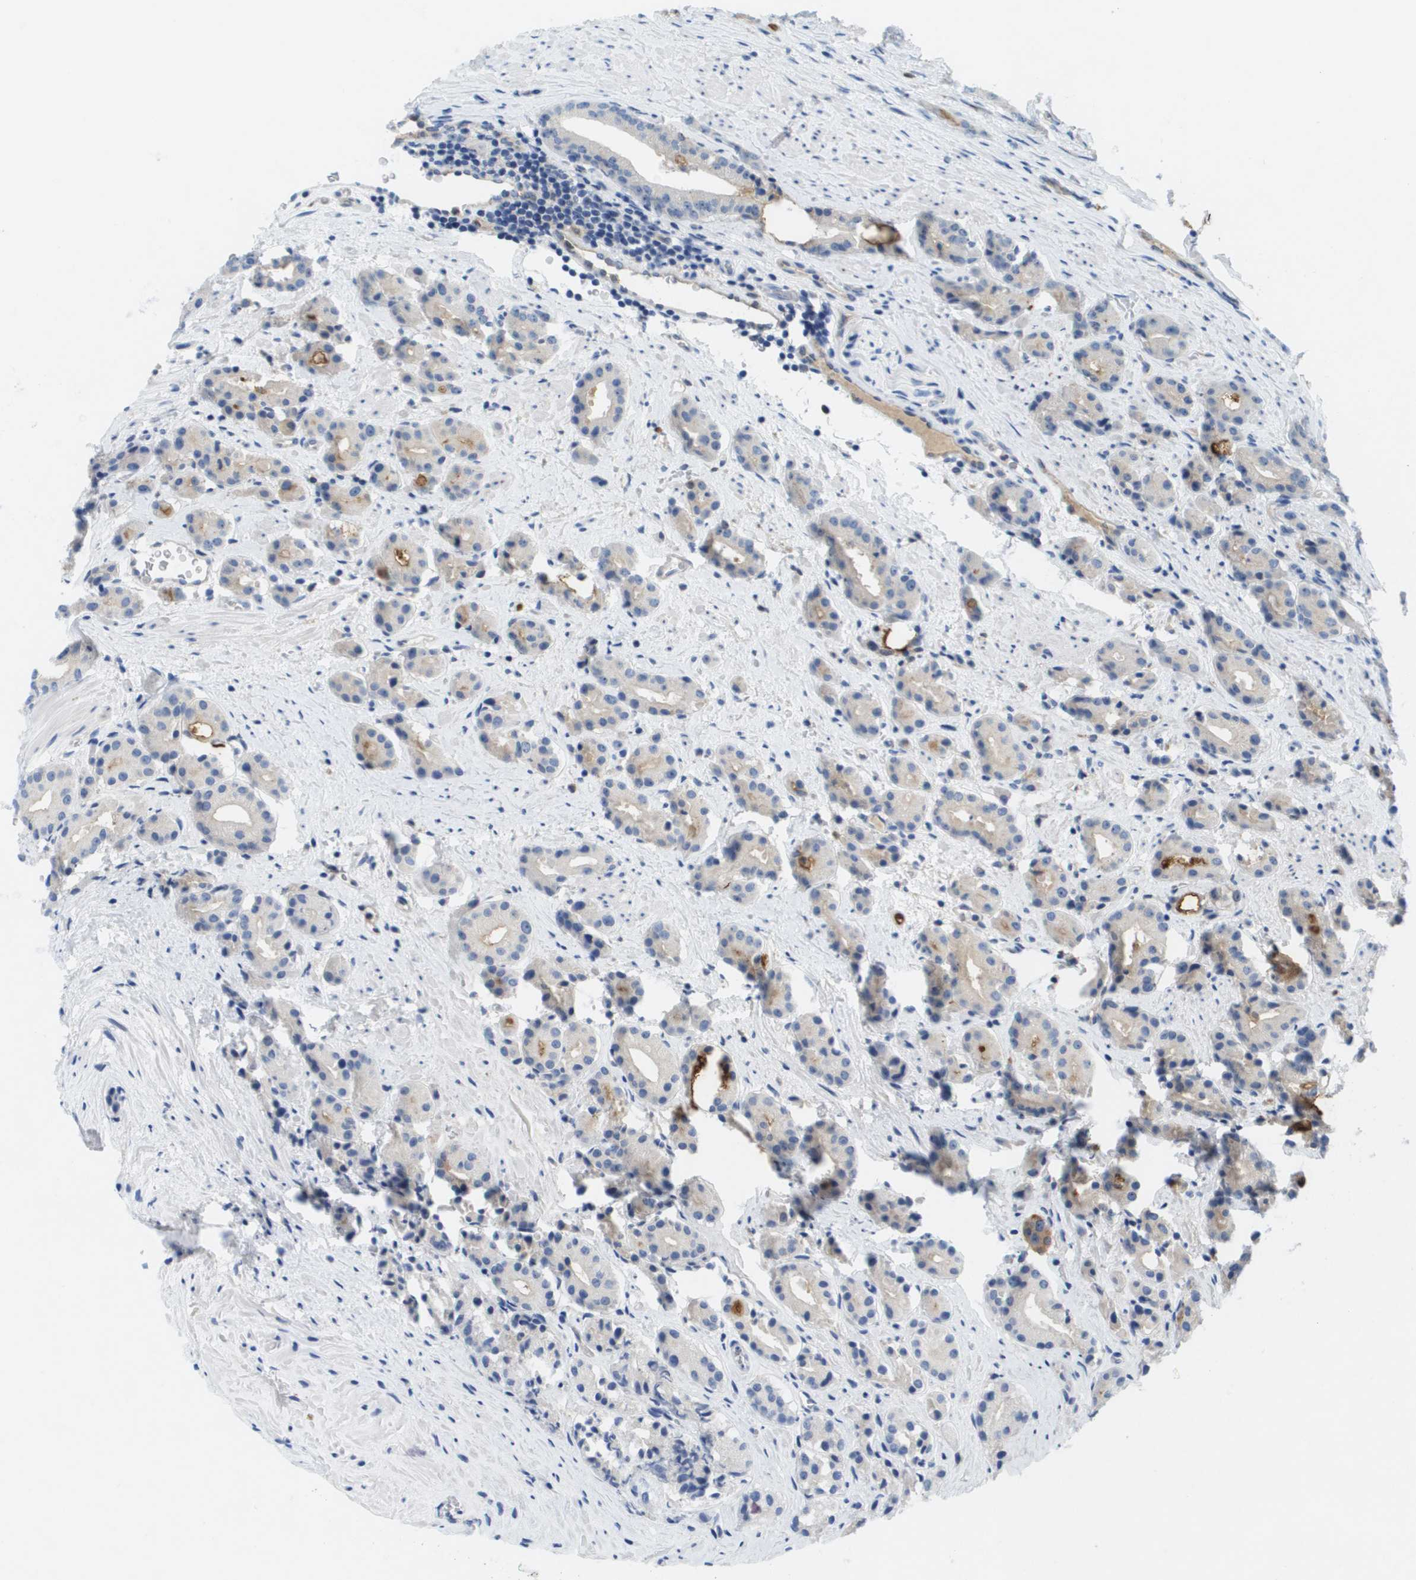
{"staining": {"intensity": "moderate", "quantity": "<25%", "location": "cytoplasmic/membranous"}, "tissue": "prostate cancer", "cell_type": "Tumor cells", "image_type": "cancer", "snomed": [{"axis": "morphology", "description": "Normal tissue, NOS"}, {"axis": "morphology", "description": "Adenocarcinoma, High grade"}, {"axis": "topography", "description": "Prostate"}, {"axis": "topography", "description": "Seminal veicle"}], "caption": "Prostate adenocarcinoma (high-grade) was stained to show a protein in brown. There is low levels of moderate cytoplasmic/membranous staining in about <25% of tumor cells. (Stains: DAB (3,3'-diaminobenzidine) in brown, nuclei in blue, Microscopy: brightfield microscopy at high magnification).", "gene": "LIPG", "patient": {"sex": "male", "age": 55}}